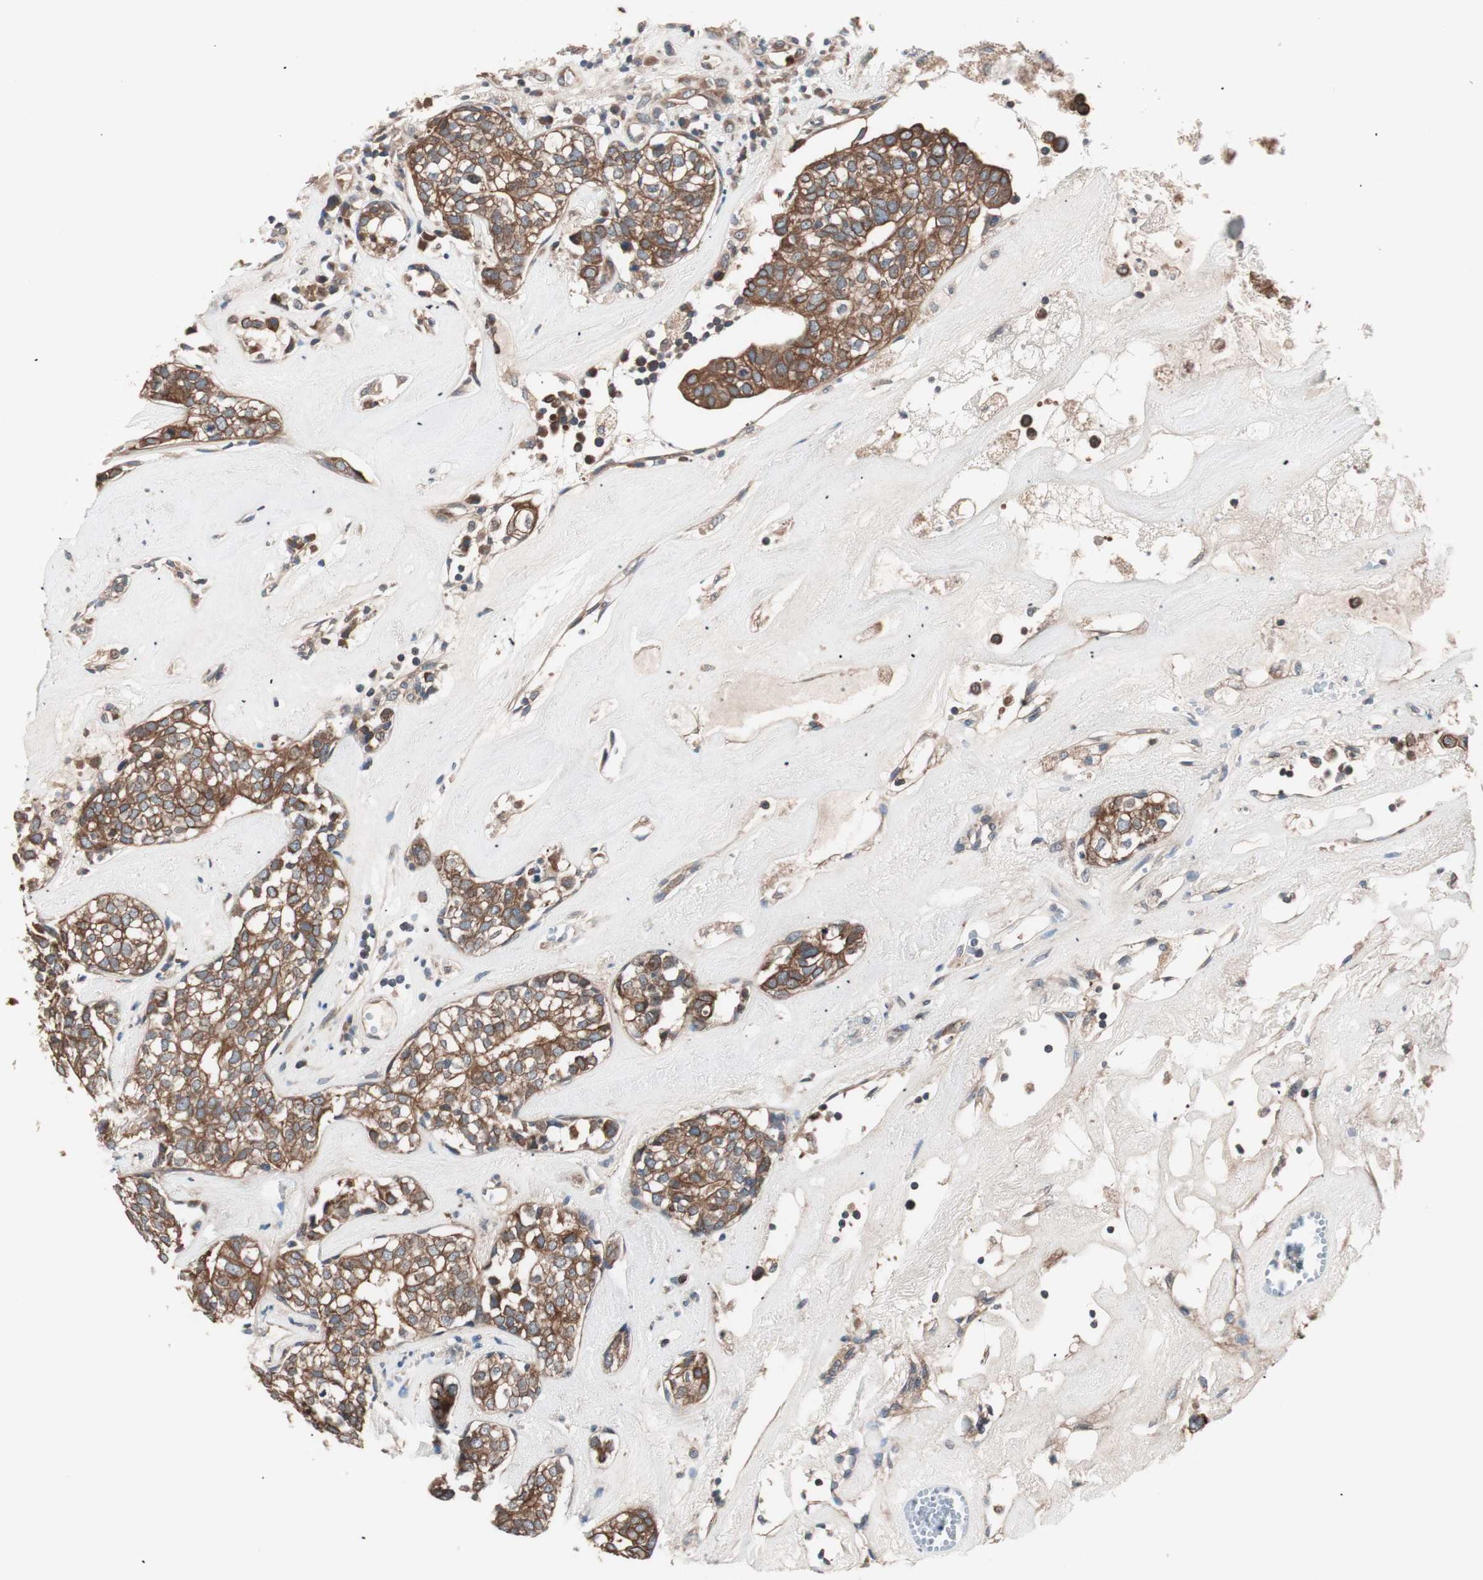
{"staining": {"intensity": "strong", "quantity": ">75%", "location": "cytoplasmic/membranous"}, "tissue": "head and neck cancer", "cell_type": "Tumor cells", "image_type": "cancer", "snomed": [{"axis": "morphology", "description": "Adenocarcinoma, NOS"}, {"axis": "topography", "description": "Salivary gland"}, {"axis": "topography", "description": "Head-Neck"}], "caption": "A high amount of strong cytoplasmic/membranous expression is identified in approximately >75% of tumor cells in head and neck cancer tissue.", "gene": "TSG101", "patient": {"sex": "female", "age": 65}}